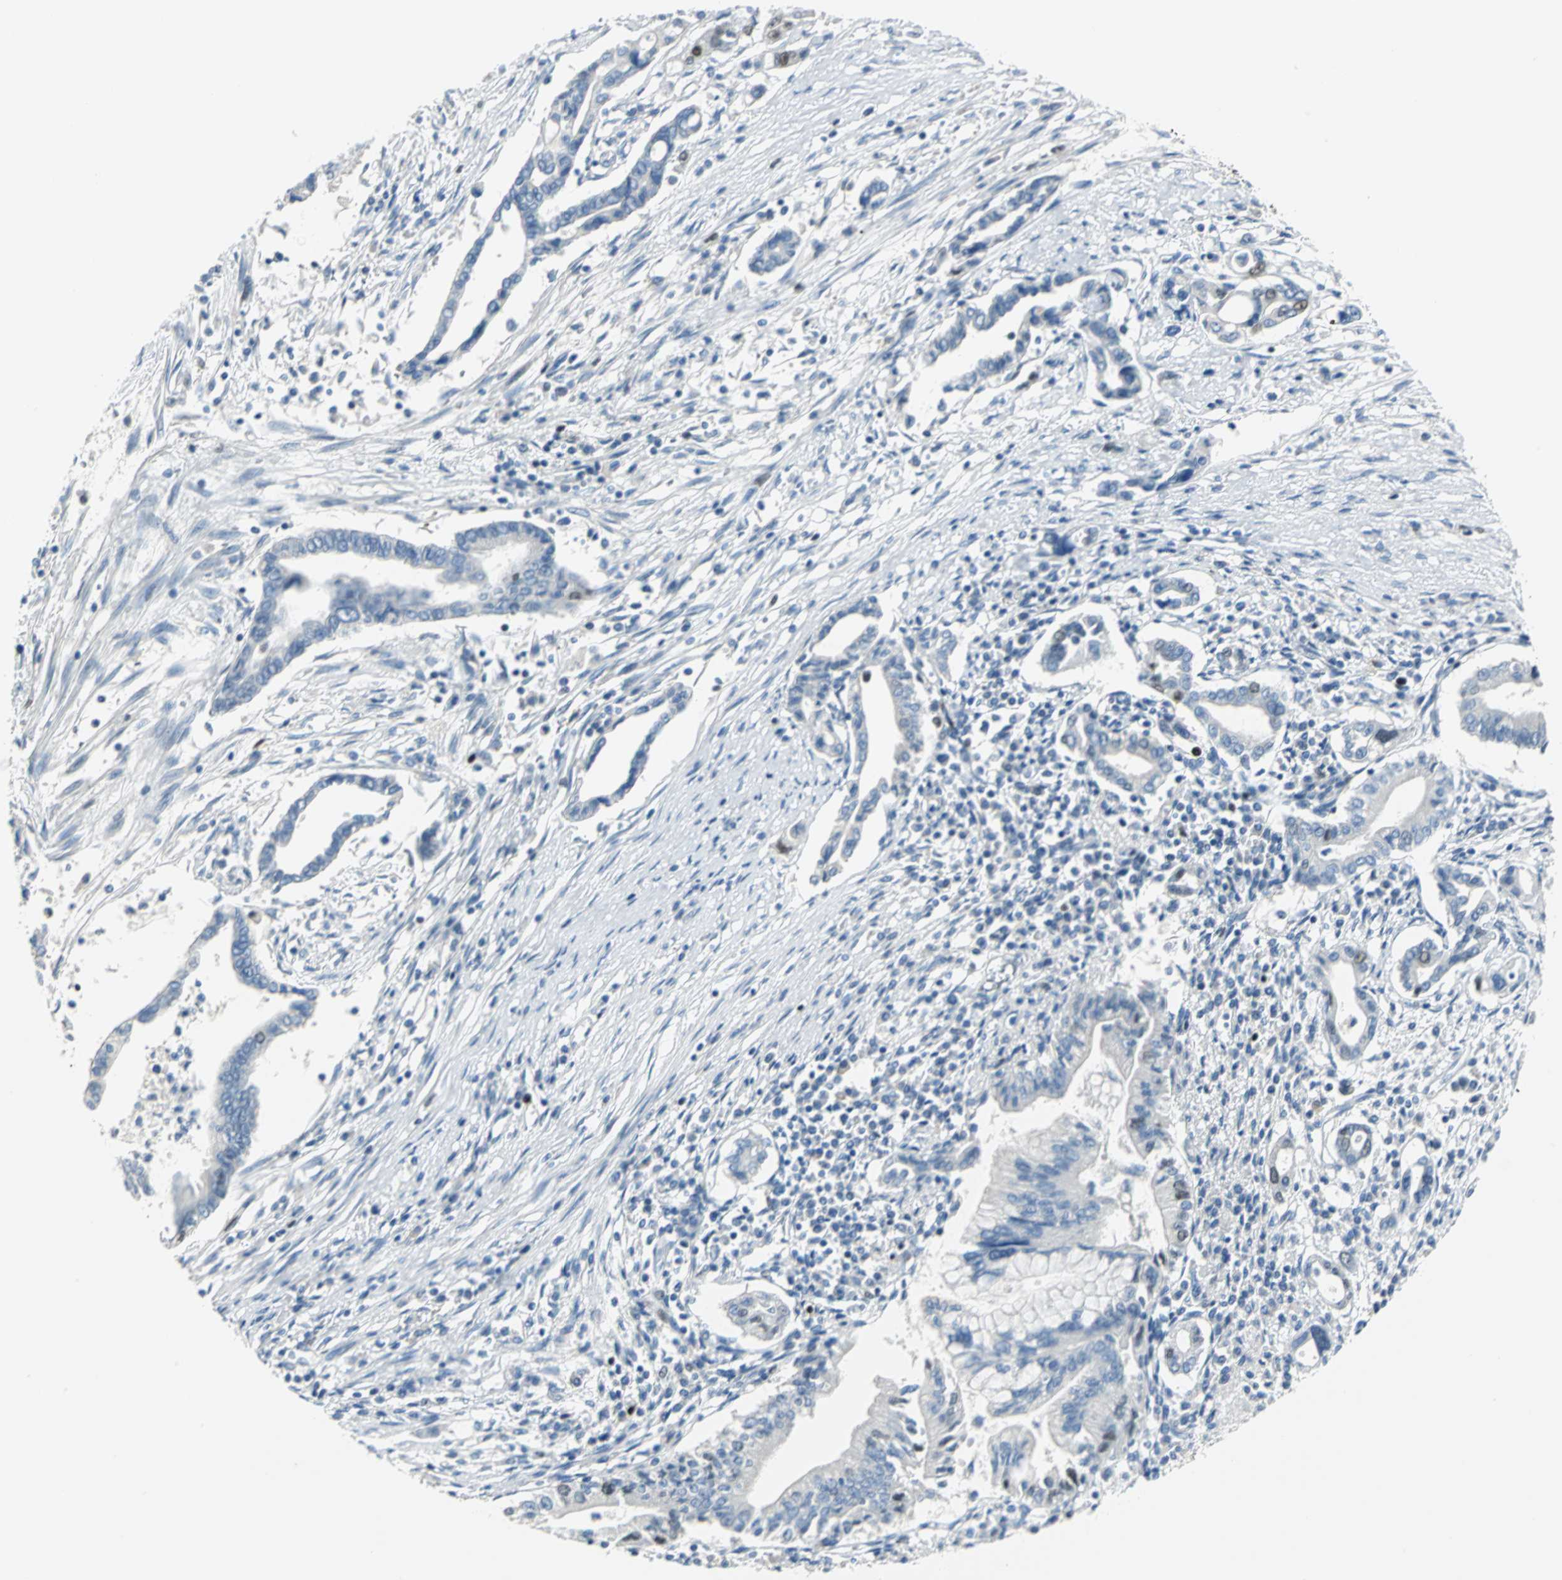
{"staining": {"intensity": "moderate", "quantity": "<25%", "location": "nuclear"}, "tissue": "pancreatic cancer", "cell_type": "Tumor cells", "image_type": "cancer", "snomed": [{"axis": "morphology", "description": "Adenocarcinoma, NOS"}, {"axis": "topography", "description": "Pancreas"}], "caption": "High-power microscopy captured an IHC image of pancreatic cancer, revealing moderate nuclear expression in about <25% of tumor cells. The protein is shown in brown color, while the nuclei are stained blue.", "gene": "MCM4", "patient": {"sex": "female", "age": 57}}